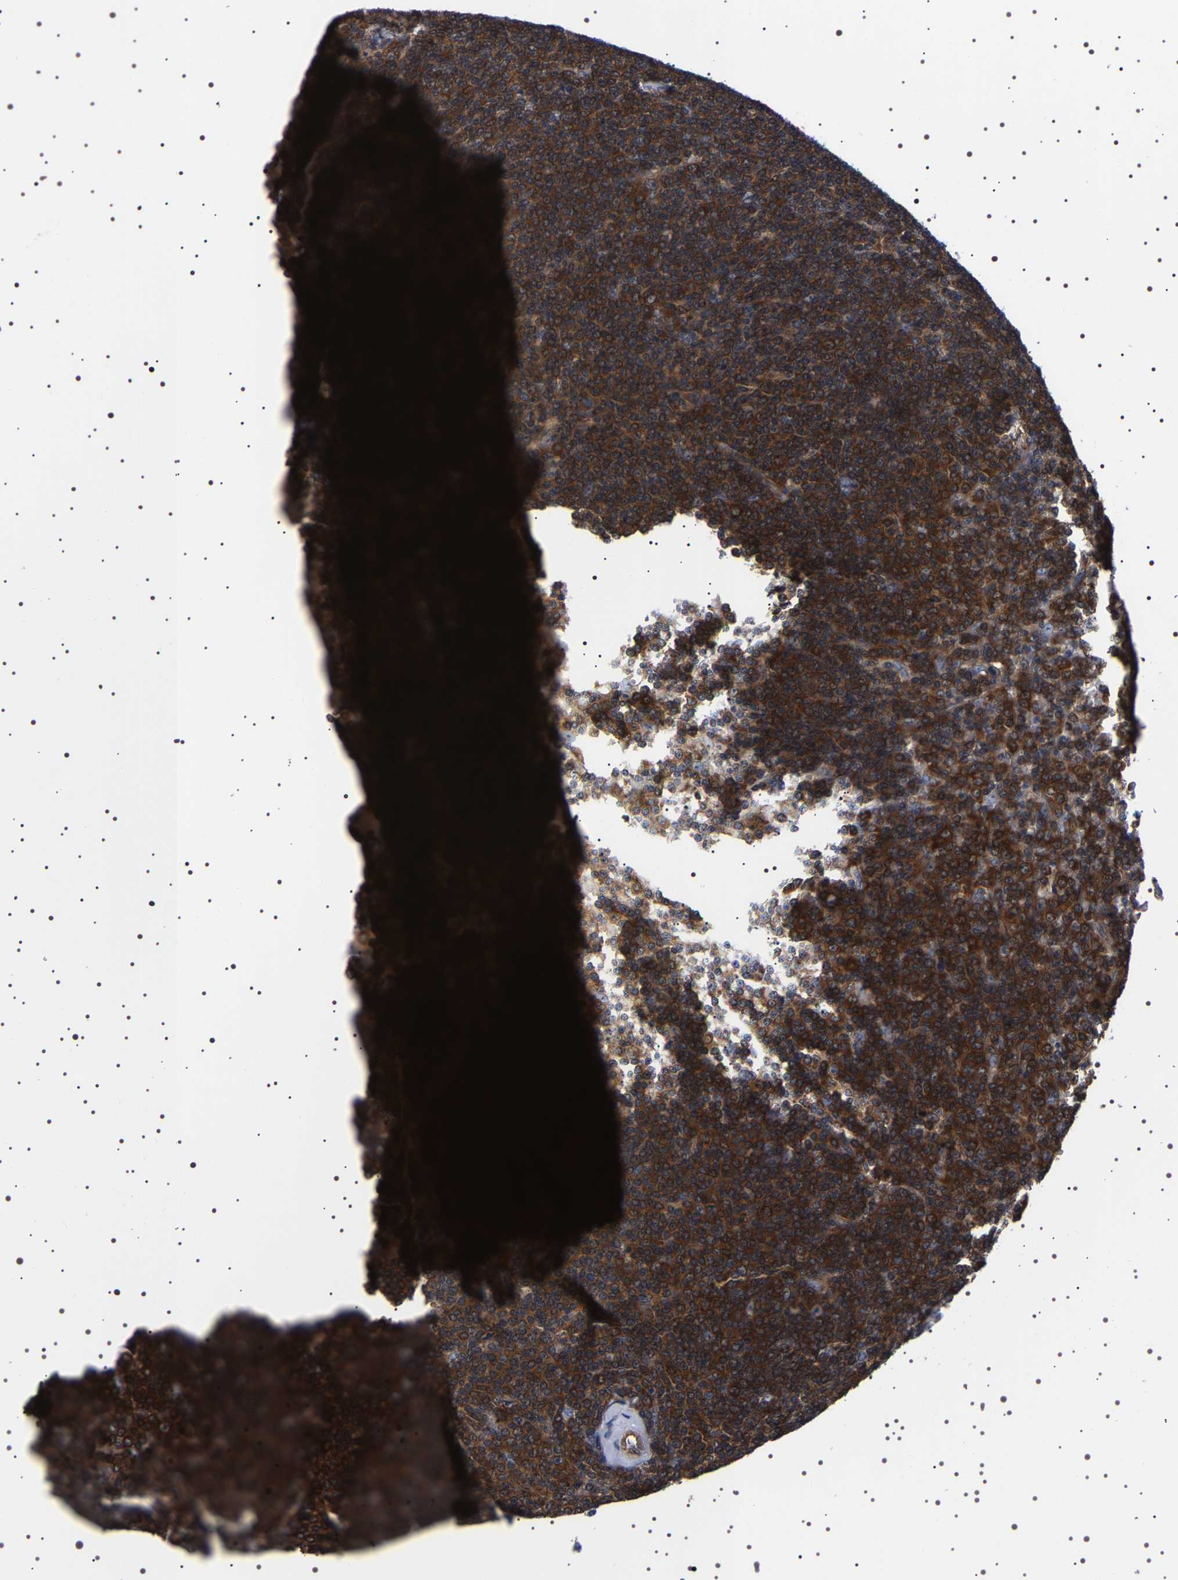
{"staining": {"intensity": "strong", "quantity": ">75%", "location": "cytoplasmic/membranous"}, "tissue": "lymphoma", "cell_type": "Tumor cells", "image_type": "cancer", "snomed": [{"axis": "morphology", "description": "Malignant lymphoma, non-Hodgkin's type, Low grade"}, {"axis": "topography", "description": "Spleen"}], "caption": "Human lymphoma stained with a protein marker reveals strong staining in tumor cells.", "gene": "DARS1", "patient": {"sex": "female", "age": 19}}